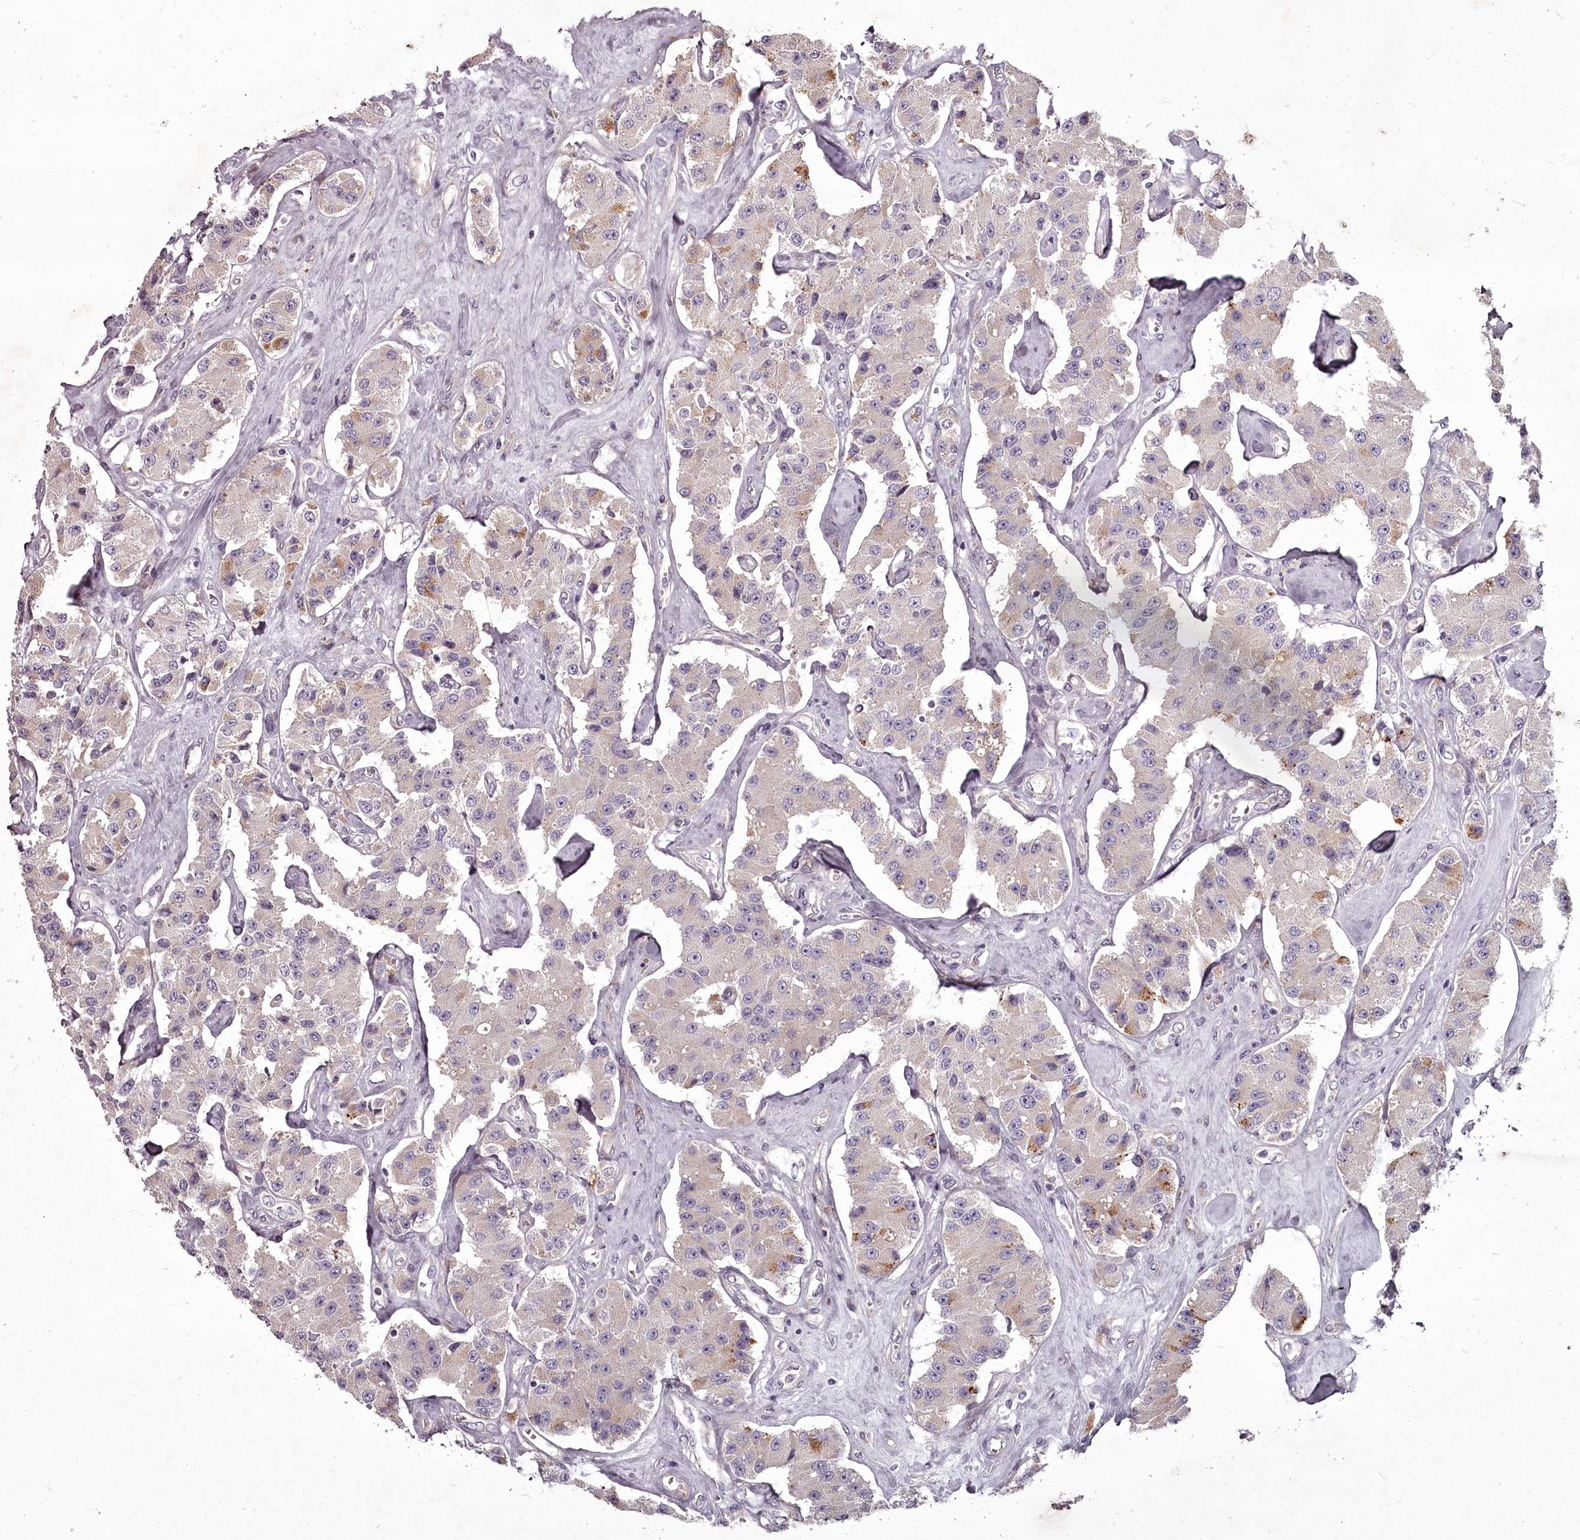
{"staining": {"intensity": "strong", "quantity": "<25%", "location": "cytoplasmic/membranous"}, "tissue": "carcinoid", "cell_type": "Tumor cells", "image_type": "cancer", "snomed": [{"axis": "morphology", "description": "Carcinoid, malignant, NOS"}, {"axis": "topography", "description": "Pancreas"}], "caption": "Protein analysis of carcinoid (malignant) tissue displays strong cytoplasmic/membranous positivity in approximately <25% of tumor cells.", "gene": "STX6", "patient": {"sex": "male", "age": 41}}